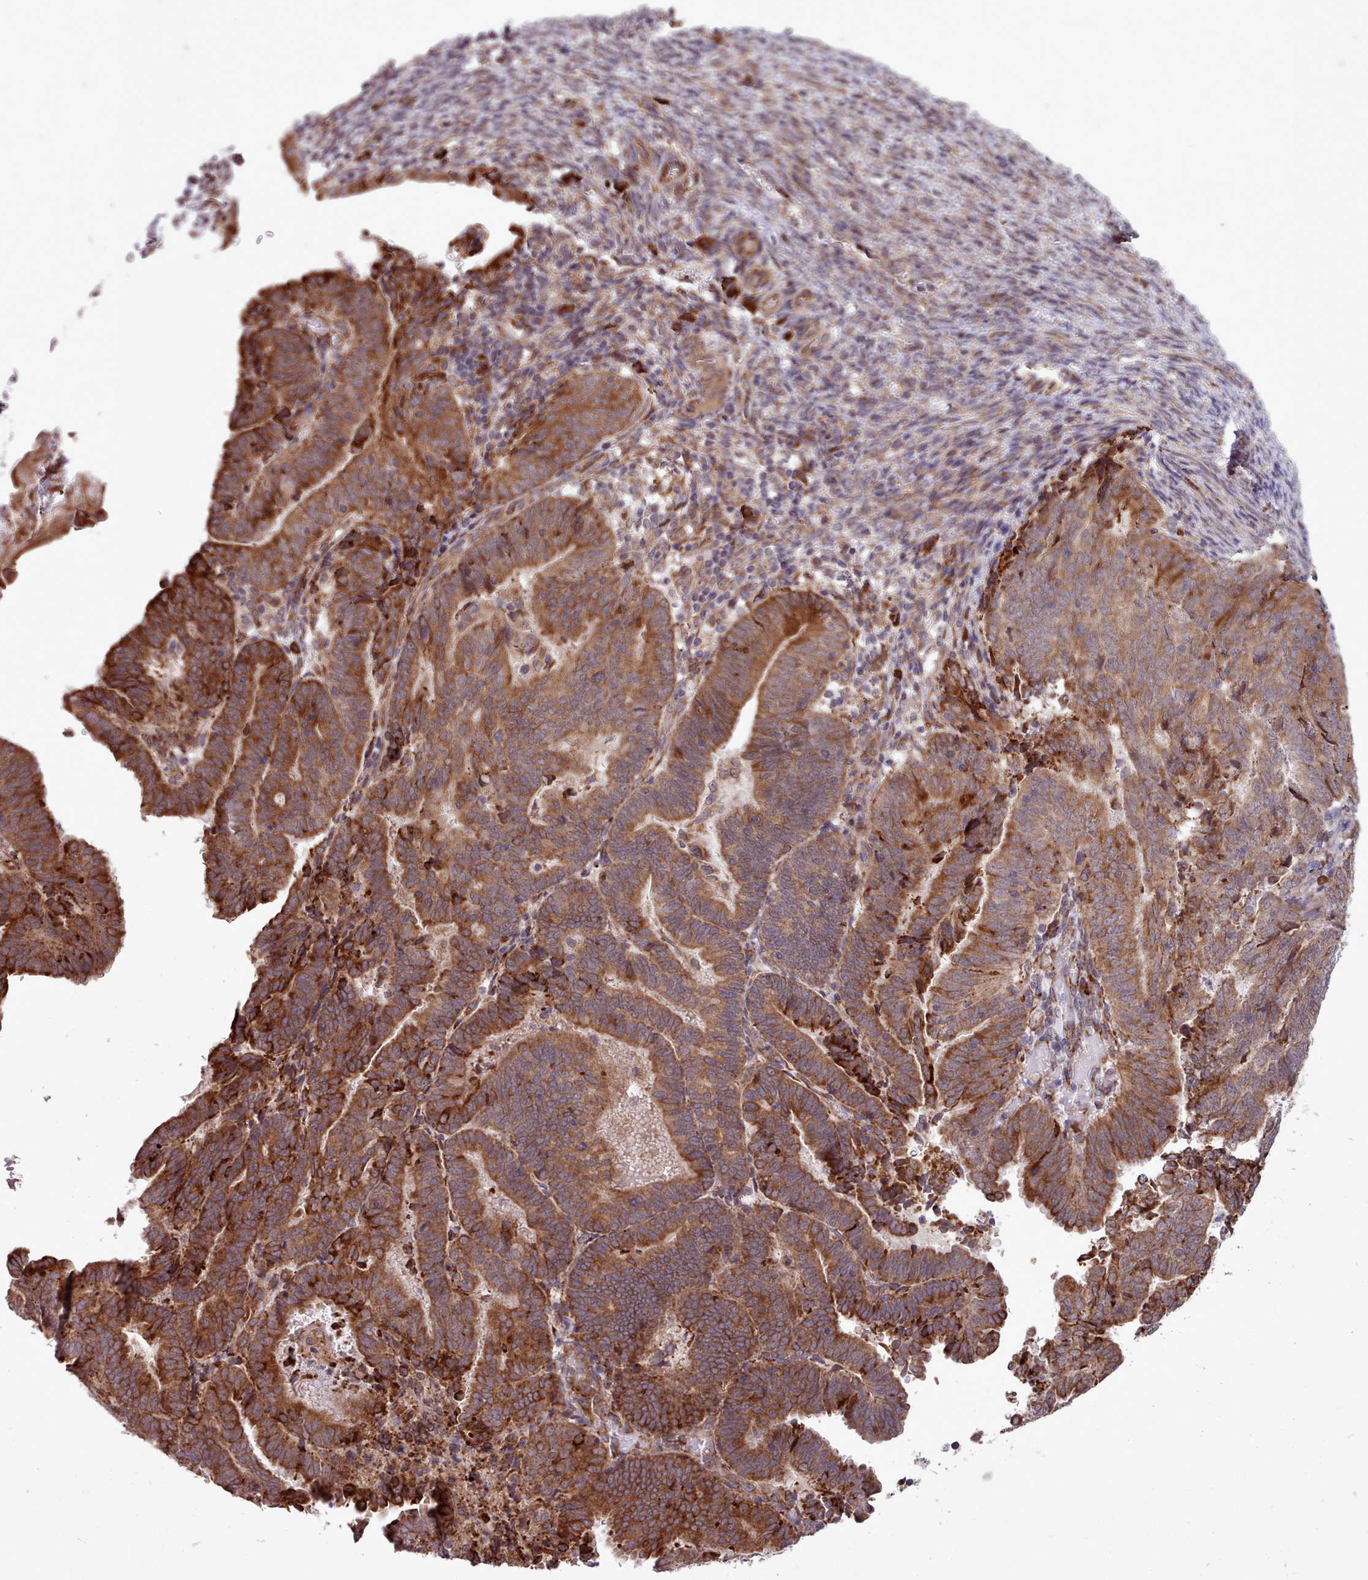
{"staining": {"intensity": "strong", "quantity": ">75%", "location": "cytoplasmic/membranous"}, "tissue": "endometrial cancer", "cell_type": "Tumor cells", "image_type": "cancer", "snomed": [{"axis": "morphology", "description": "Adenocarcinoma, NOS"}, {"axis": "topography", "description": "Endometrium"}], "caption": "An immunohistochemistry photomicrograph of tumor tissue is shown. Protein staining in brown labels strong cytoplasmic/membranous positivity in endometrial cancer (adenocarcinoma) within tumor cells. The protein of interest is shown in brown color, while the nuclei are stained blue.", "gene": "TTLL3", "patient": {"sex": "female", "age": 70}}